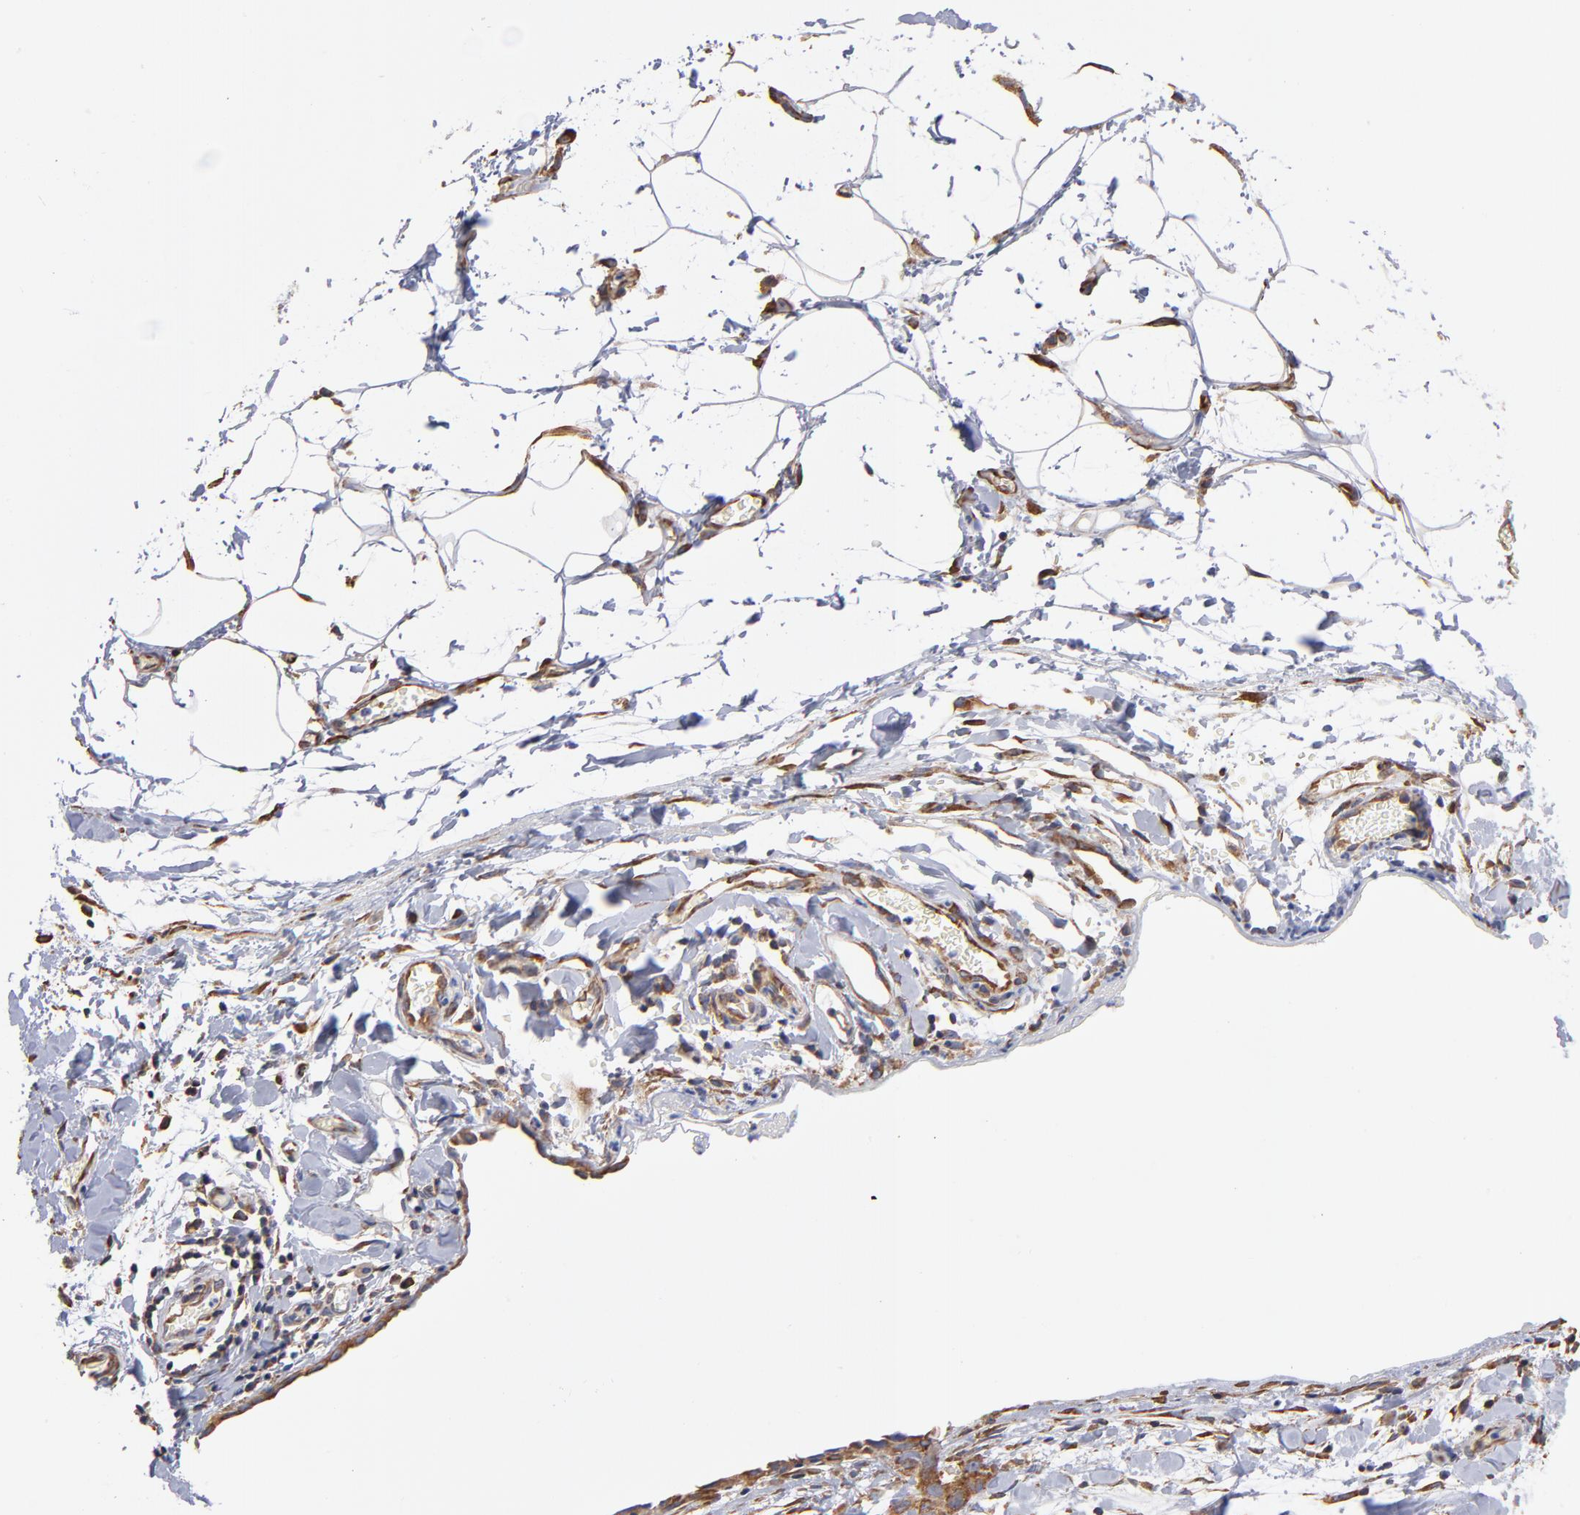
{"staining": {"intensity": "moderate", "quantity": ">75%", "location": "cytoplasmic/membranous"}, "tissue": "stomach cancer", "cell_type": "Tumor cells", "image_type": "cancer", "snomed": [{"axis": "morphology", "description": "Adenocarcinoma, NOS"}, {"axis": "topography", "description": "Stomach, upper"}], "caption": "Human adenocarcinoma (stomach) stained with a protein marker reveals moderate staining in tumor cells.", "gene": "RPL9", "patient": {"sex": "male", "age": 47}}